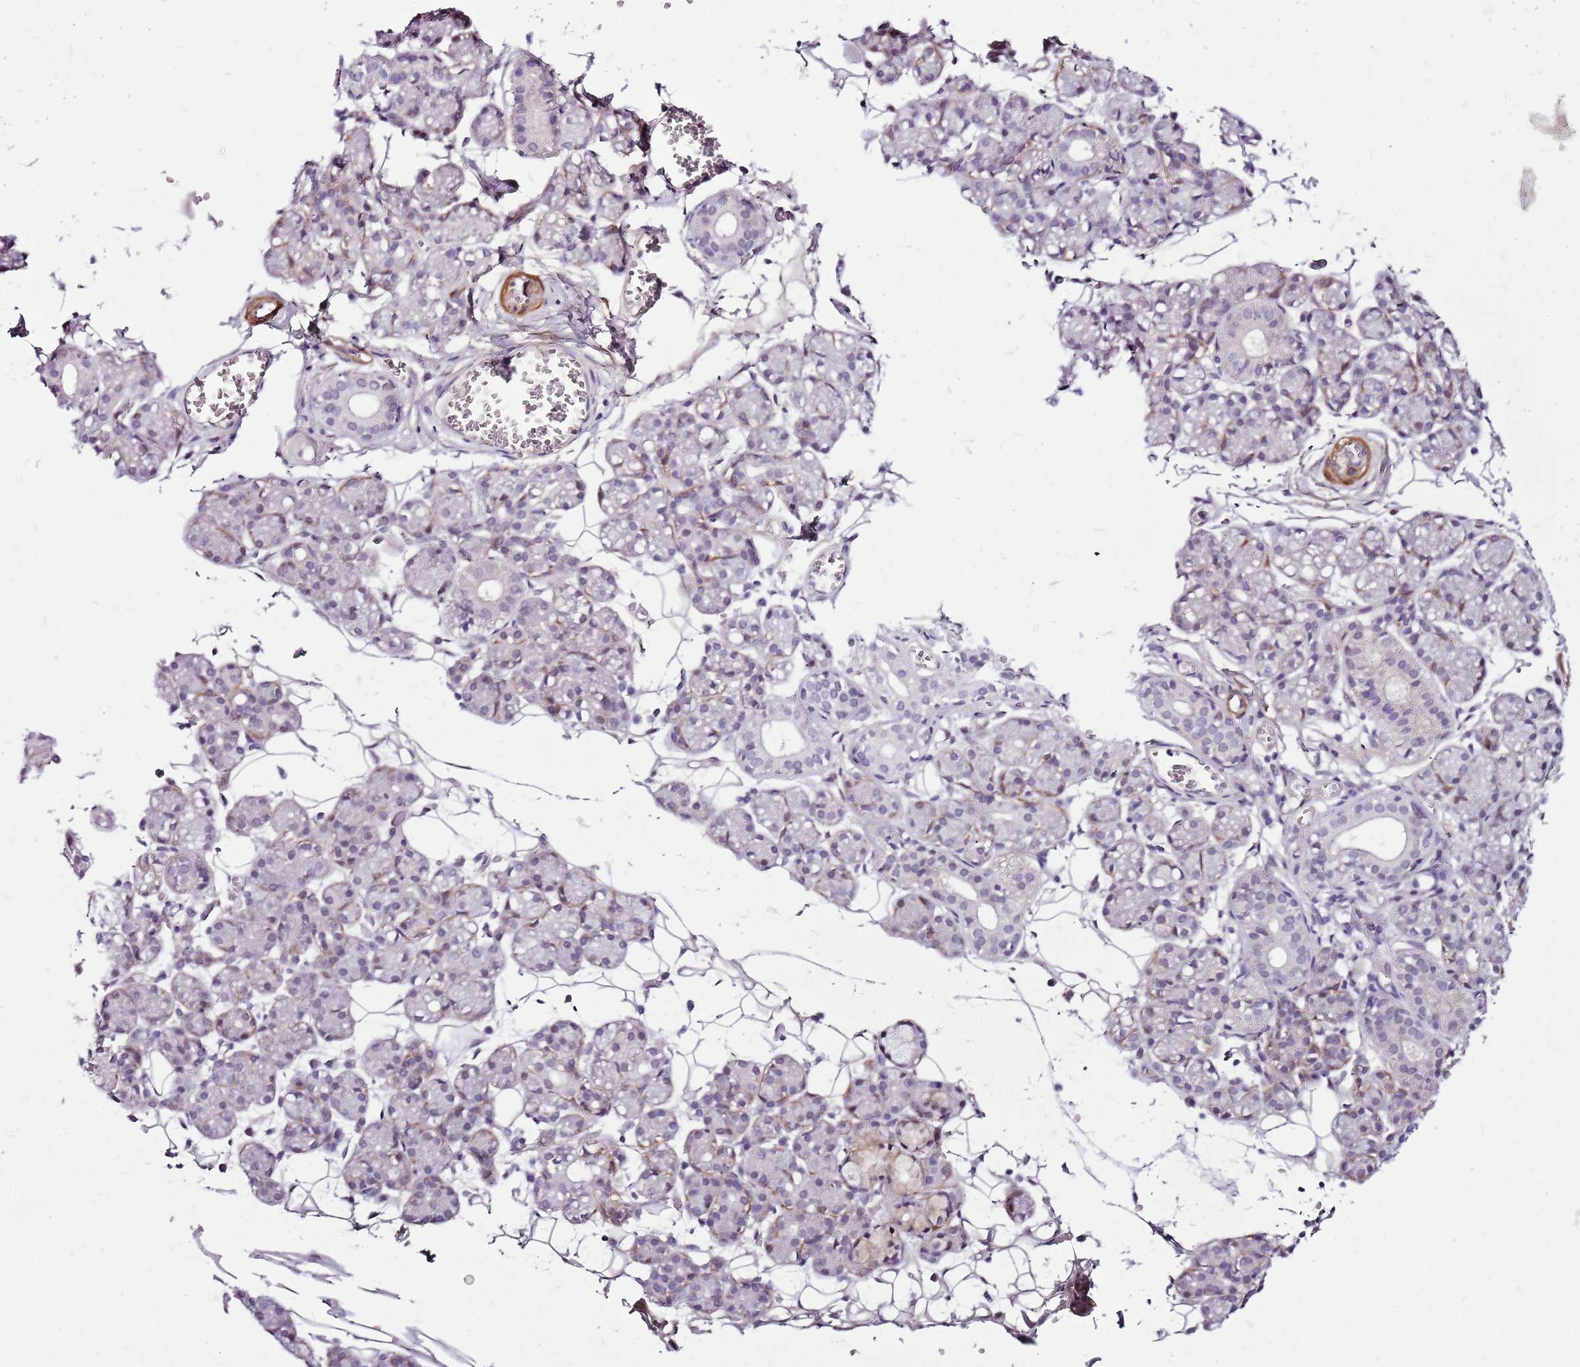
{"staining": {"intensity": "negative", "quantity": "none", "location": "none"}, "tissue": "salivary gland", "cell_type": "Glandular cells", "image_type": "normal", "snomed": [{"axis": "morphology", "description": "Normal tissue, NOS"}, {"axis": "topography", "description": "Salivary gland"}], "caption": "Immunohistochemistry (IHC) micrograph of unremarkable salivary gland: salivary gland stained with DAB (3,3'-diaminobenzidine) shows no significant protein expression in glandular cells.", "gene": "POLE3", "patient": {"sex": "male", "age": 63}}